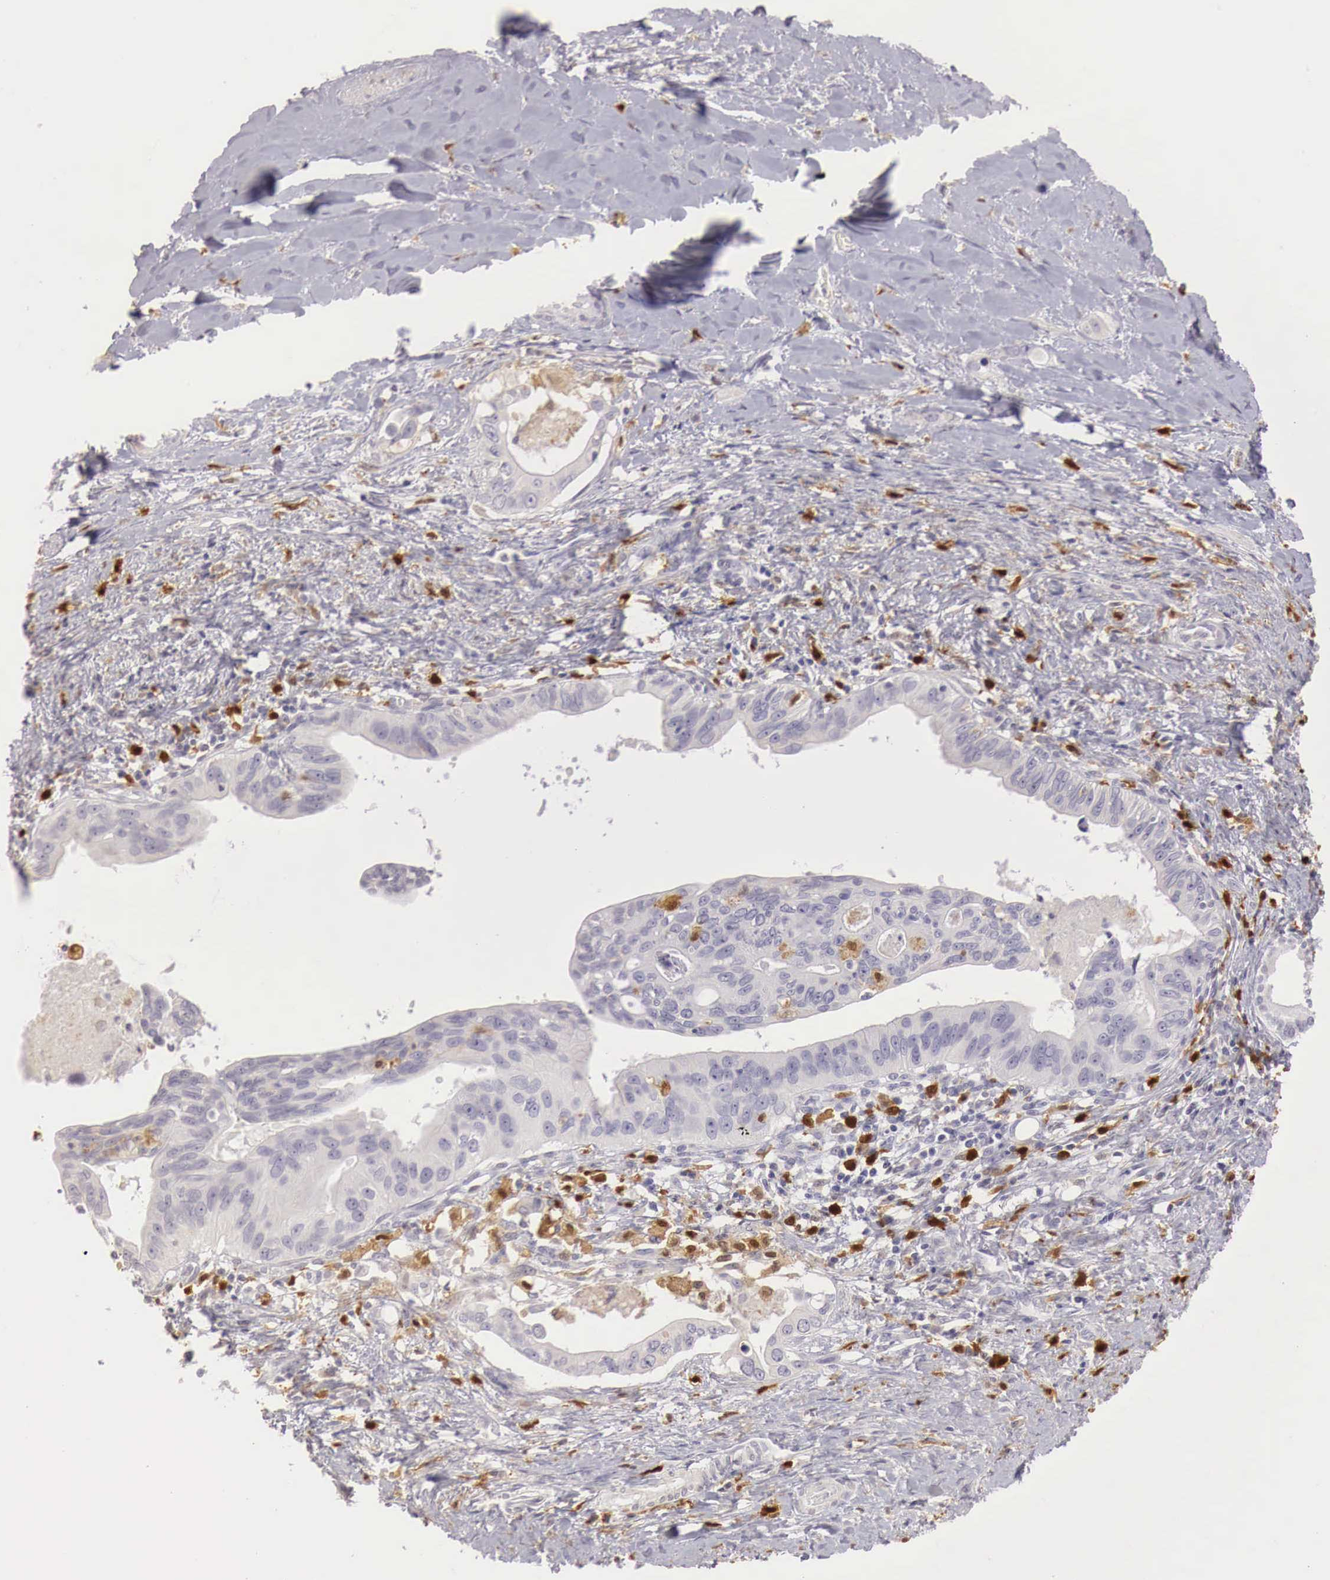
{"staining": {"intensity": "negative", "quantity": "none", "location": "none"}, "tissue": "liver cancer", "cell_type": "Tumor cells", "image_type": "cancer", "snomed": [{"axis": "morphology", "description": "Cholangiocarcinoma"}, {"axis": "topography", "description": "Liver"}], "caption": "The immunohistochemistry (IHC) image has no significant expression in tumor cells of liver cholangiocarcinoma tissue.", "gene": "RENBP", "patient": {"sex": "female", "age": 65}}